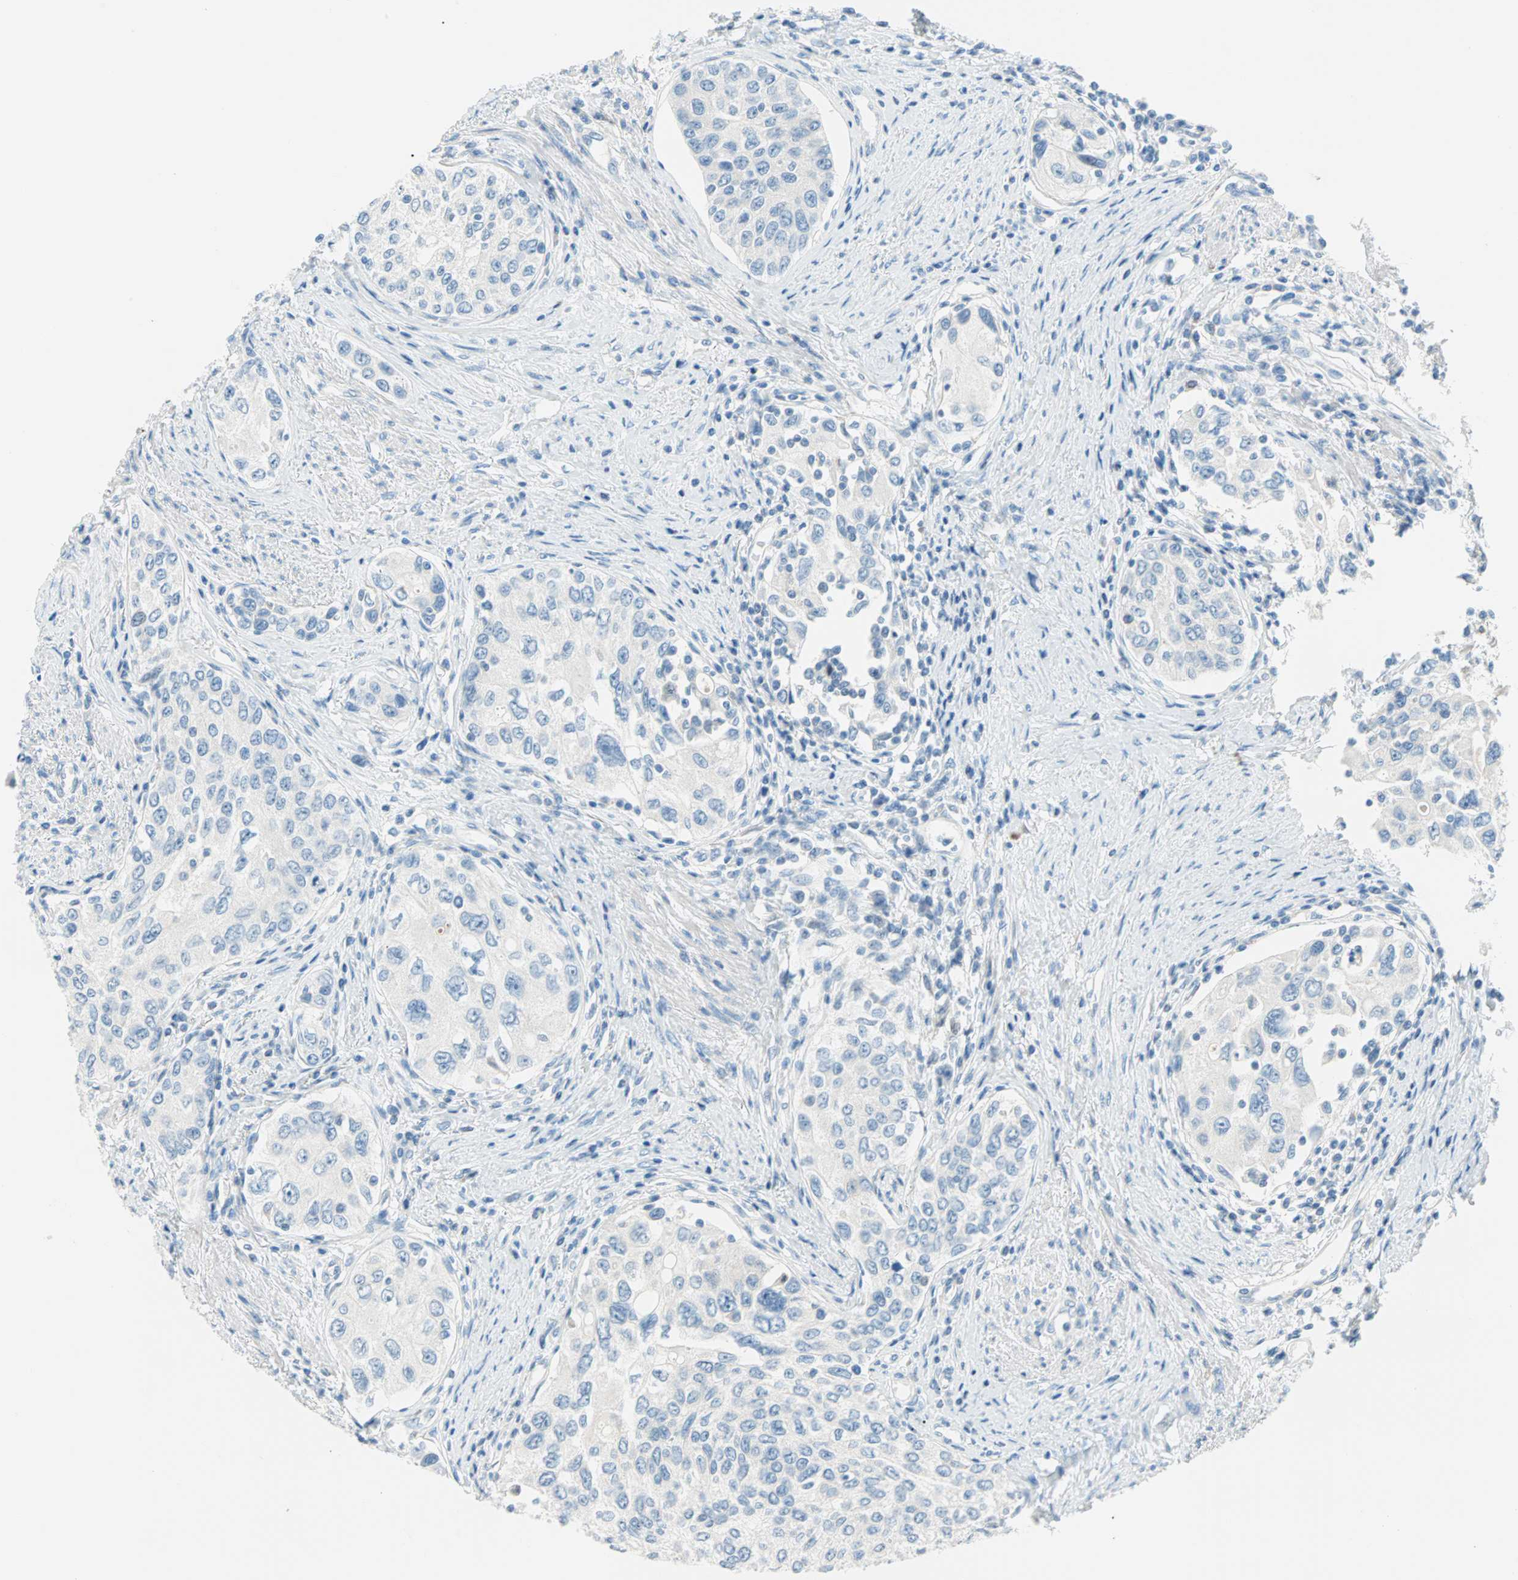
{"staining": {"intensity": "negative", "quantity": "none", "location": "none"}, "tissue": "urothelial cancer", "cell_type": "Tumor cells", "image_type": "cancer", "snomed": [{"axis": "morphology", "description": "Urothelial carcinoma, High grade"}, {"axis": "topography", "description": "Urinary bladder"}], "caption": "Urothelial carcinoma (high-grade) was stained to show a protein in brown. There is no significant positivity in tumor cells.", "gene": "TMEM163", "patient": {"sex": "female", "age": 56}}